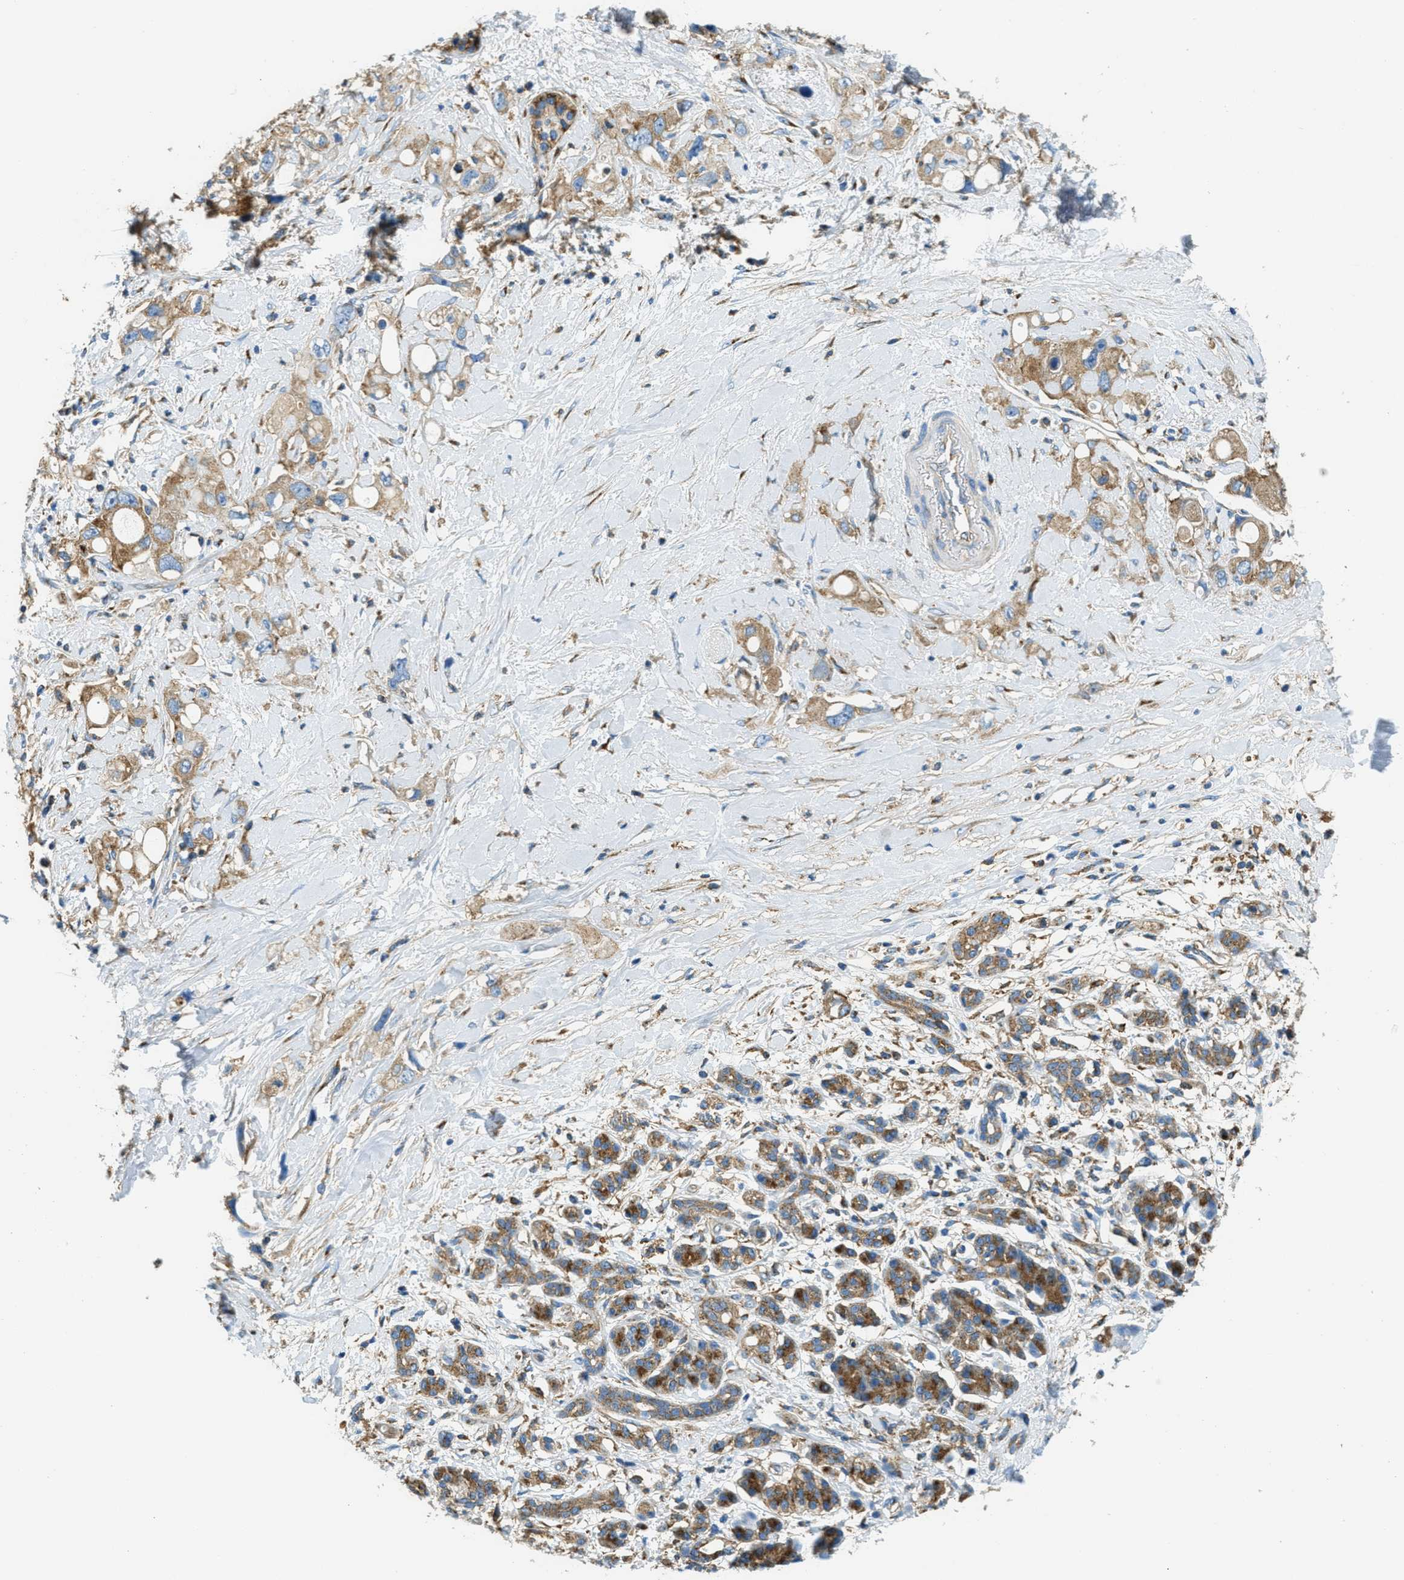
{"staining": {"intensity": "moderate", "quantity": ">75%", "location": "cytoplasmic/membranous"}, "tissue": "pancreatic cancer", "cell_type": "Tumor cells", "image_type": "cancer", "snomed": [{"axis": "morphology", "description": "Adenocarcinoma, NOS"}, {"axis": "topography", "description": "Pancreas"}], "caption": "Moderate cytoplasmic/membranous protein expression is present in approximately >75% of tumor cells in adenocarcinoma (pancreatic).", "gene": "AP2B1", "patient": {"sex": "female", "age": 56}}